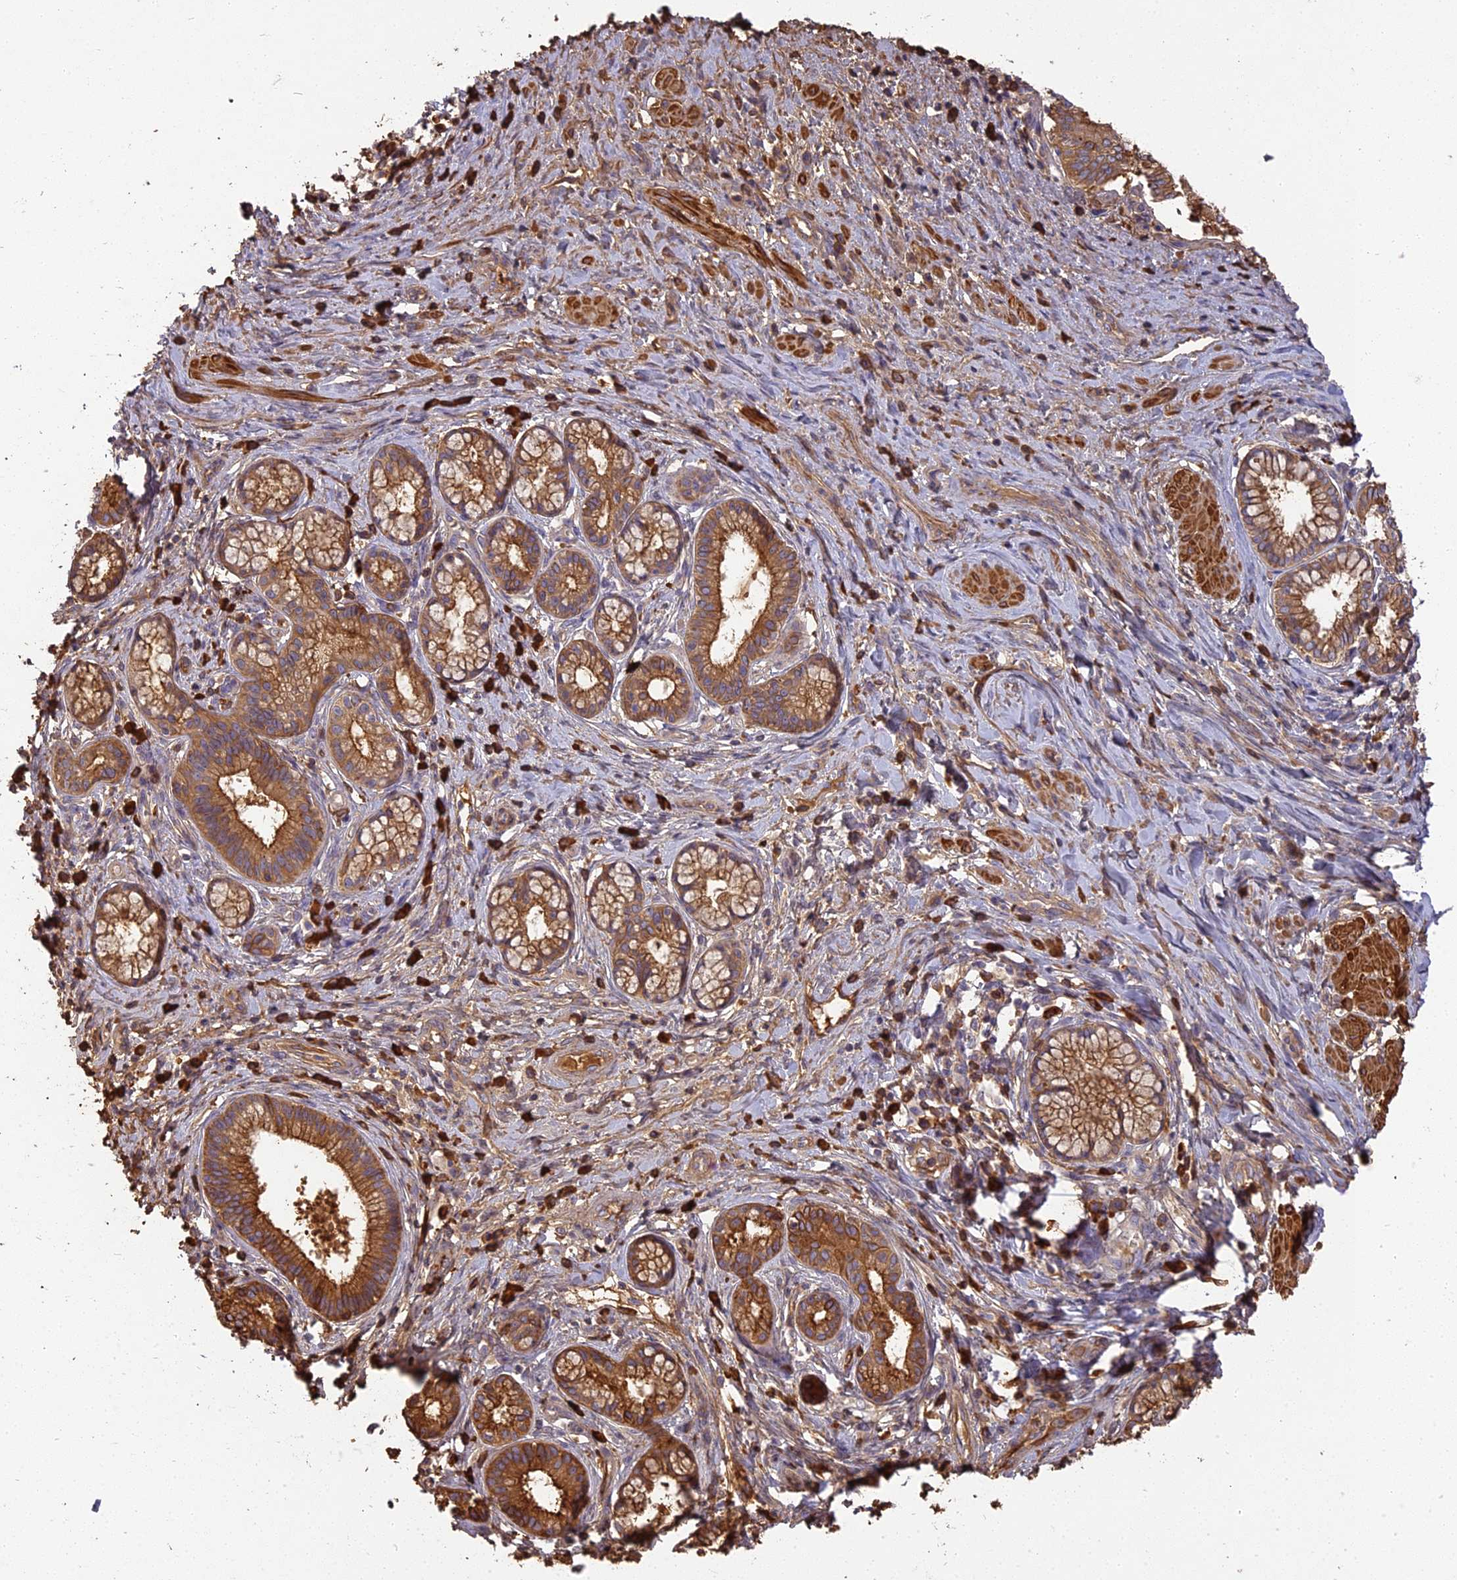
{"staining": {"intensity": "strong", "quantity": ">75%", "location": "cytoplasmic/membranous"}, "tissue": "pancreatic cancer", "cell_type": "Tumor cells", "image_type": "cancer", "snomed": [{"axis": "morphology", "description": "Adenocarcinoma, NOS"}, {"axis": "topography", "description": "Pancreas"}], "caption": "Immunohistochemistry (IHC) (DAB (3,3'-diaminobenzidine)) staining of adenocarcinoma (pancreatic) displays strong cytoplasmic/membranous protein expression in about >75% of tumor cells.", "gene": "ERMAP", "patient": {"sex": "male", "age": 72}}